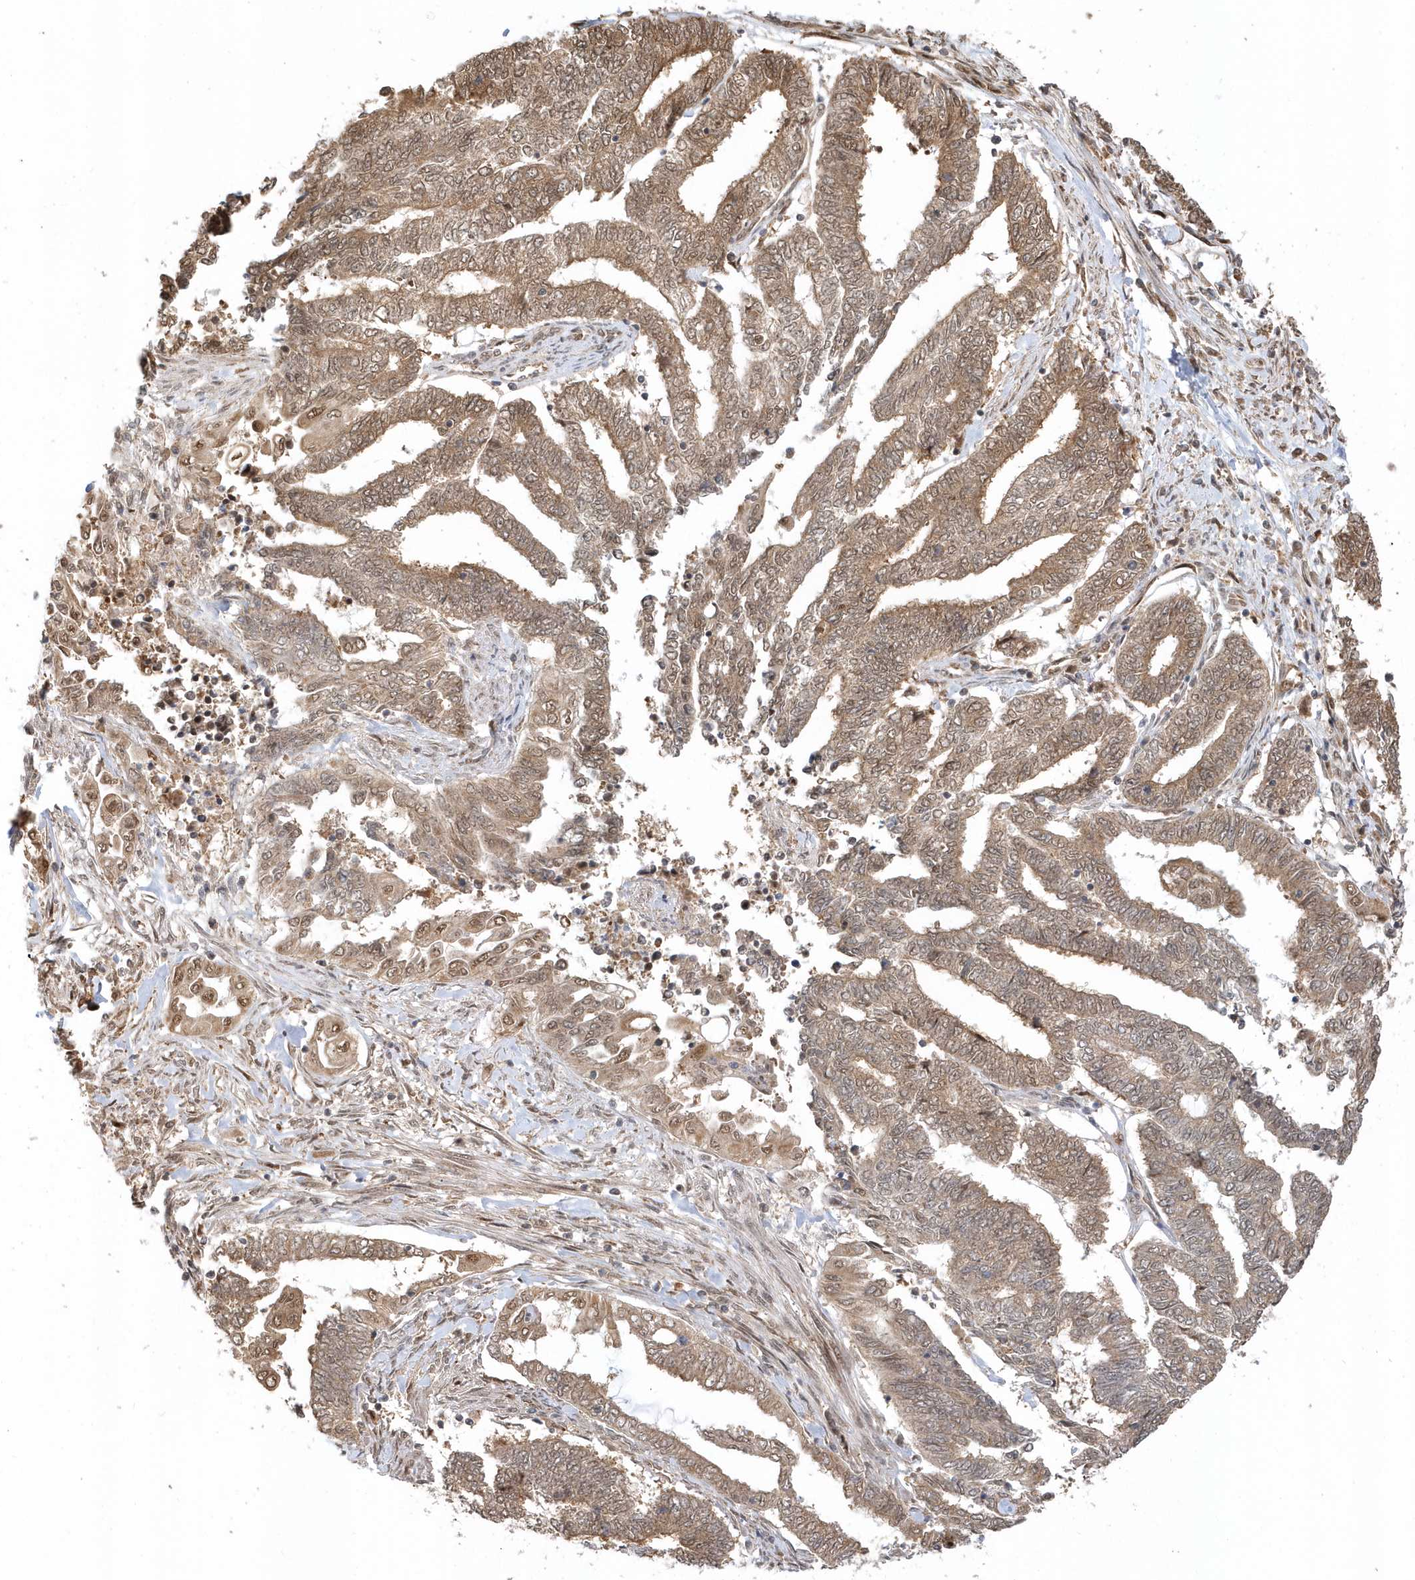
{"staining": {"intensity": "moderate", "quantity": ">75%", "location": "cytoplasmic/membranous,nuclear"}, "tissue": "endometrial cancer", "cell_type": "Tumor cells", "image_type": "cancer", "snomed": [{"axis": "morphology", "description": "Adenocarcinoma, NOS"}, {"axis": "topography", "description": "Uterus"}, {"axis": "topography", "description": "Endometrium"}], "caption": "Immunohistochemistry (IHC) (DAB) staining of human adenocarcinoma (endometrial) reveals moderate cytoplasmic/membranous and nuclear protein staining in approximately >75% of tumor cells. Nuclei are stained in blue.", "gene": "PSMD6", "patient": {"sex": "female", "age": 70}}